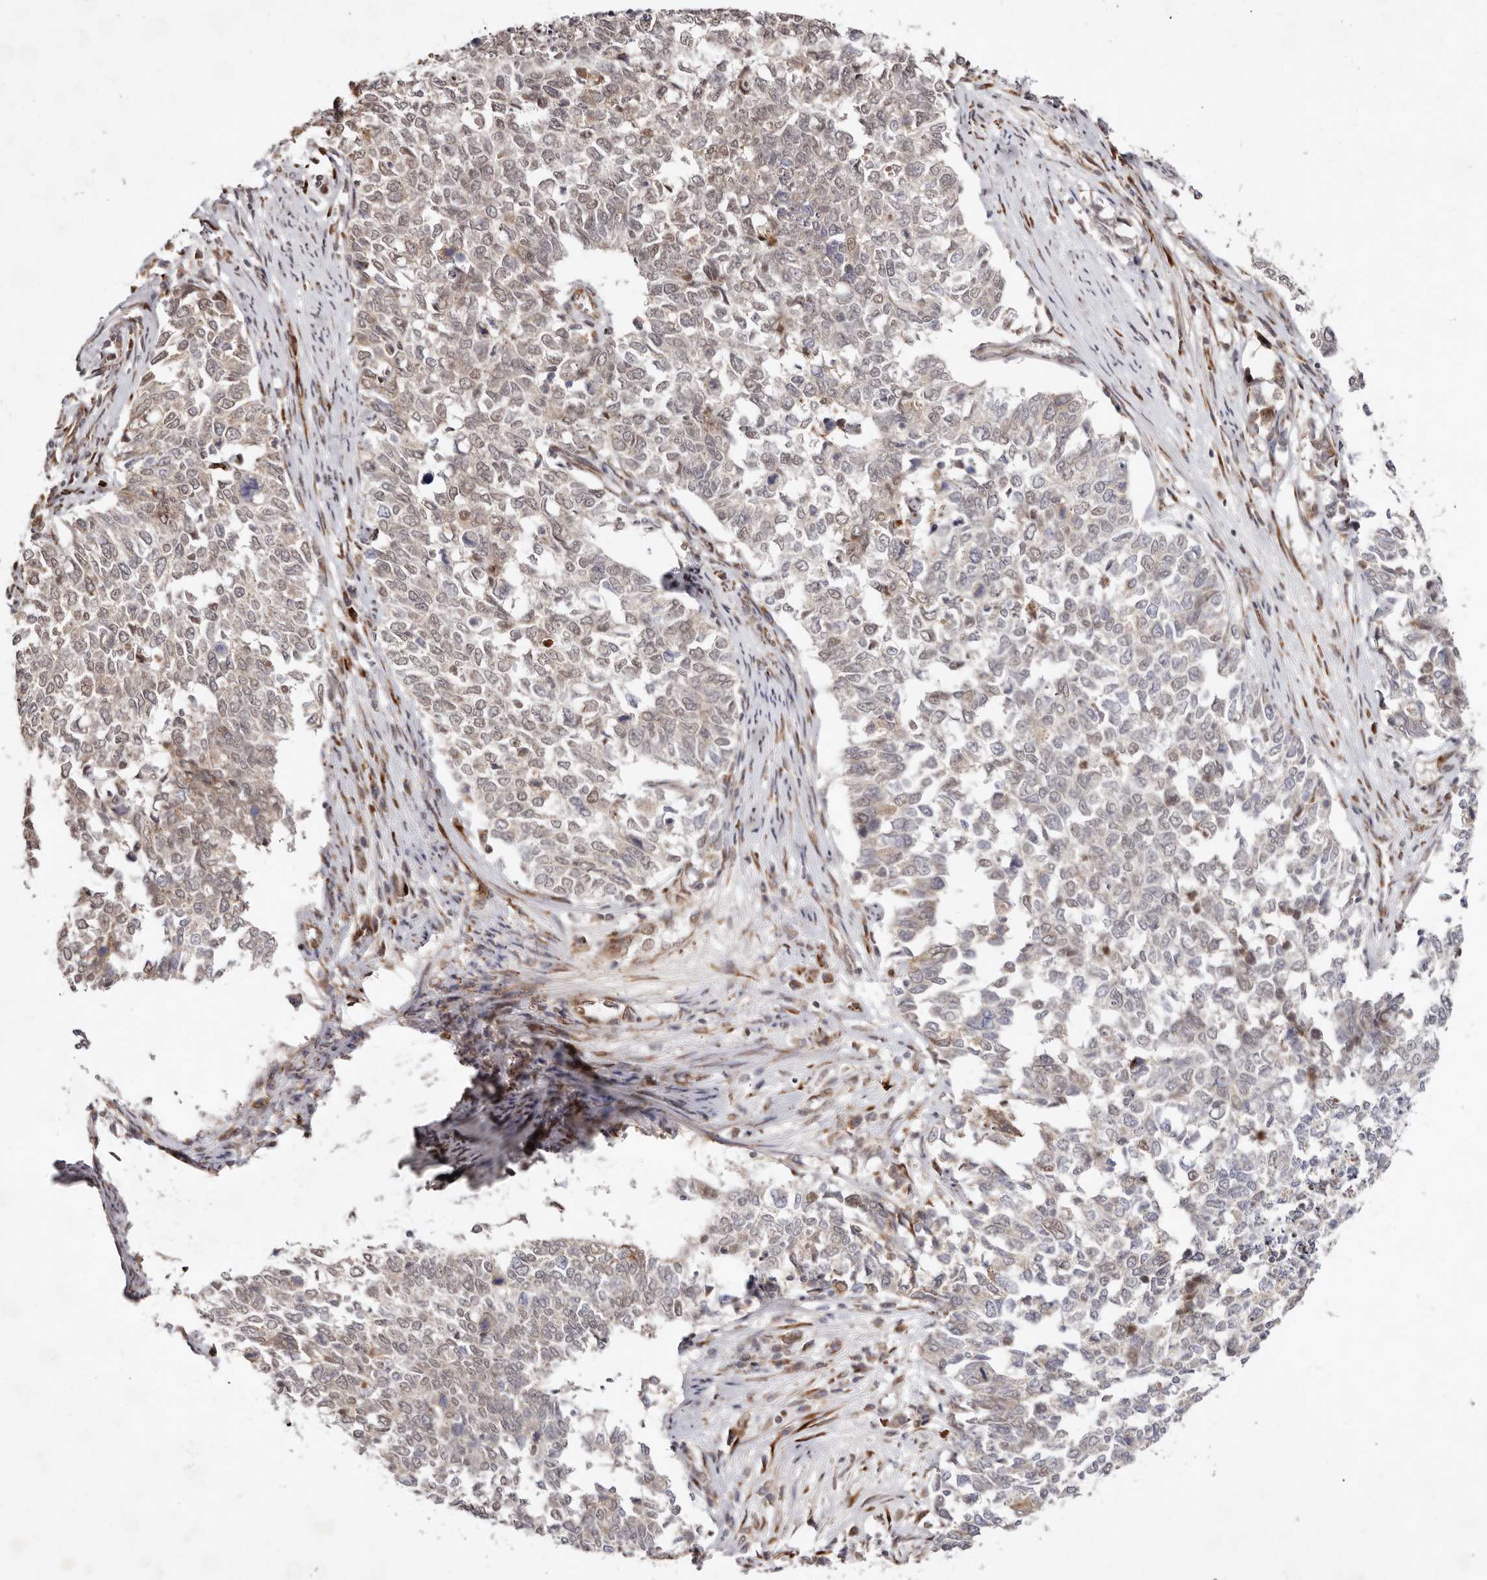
{"staining": {"intensity": "weak", "quantity": "25%-75%", "location": "cytoplasmic/membranous,nuclear"}, "tissue": "cervical cancer", "cell_type": "Tumor cells", "image_type": "cancer", "snomed": [{"axis": "morphology", "description": "Squamous cell carcinoma, NOS"}, {"axis": "topography", "description": "Cervix"}], "caption": "Immunohistochemistry (IHC) of human cervical cancer (squamous cell carcinoma) reveals low levels of weak cytoplasmic/membranous and nuclear staining in about 25%-75% of tumor cells. (Brightfield microscopy of DAB IHC at high magnification).", "gene": "BCL2L15", "patient": {"sex": "female", "age": 63}}